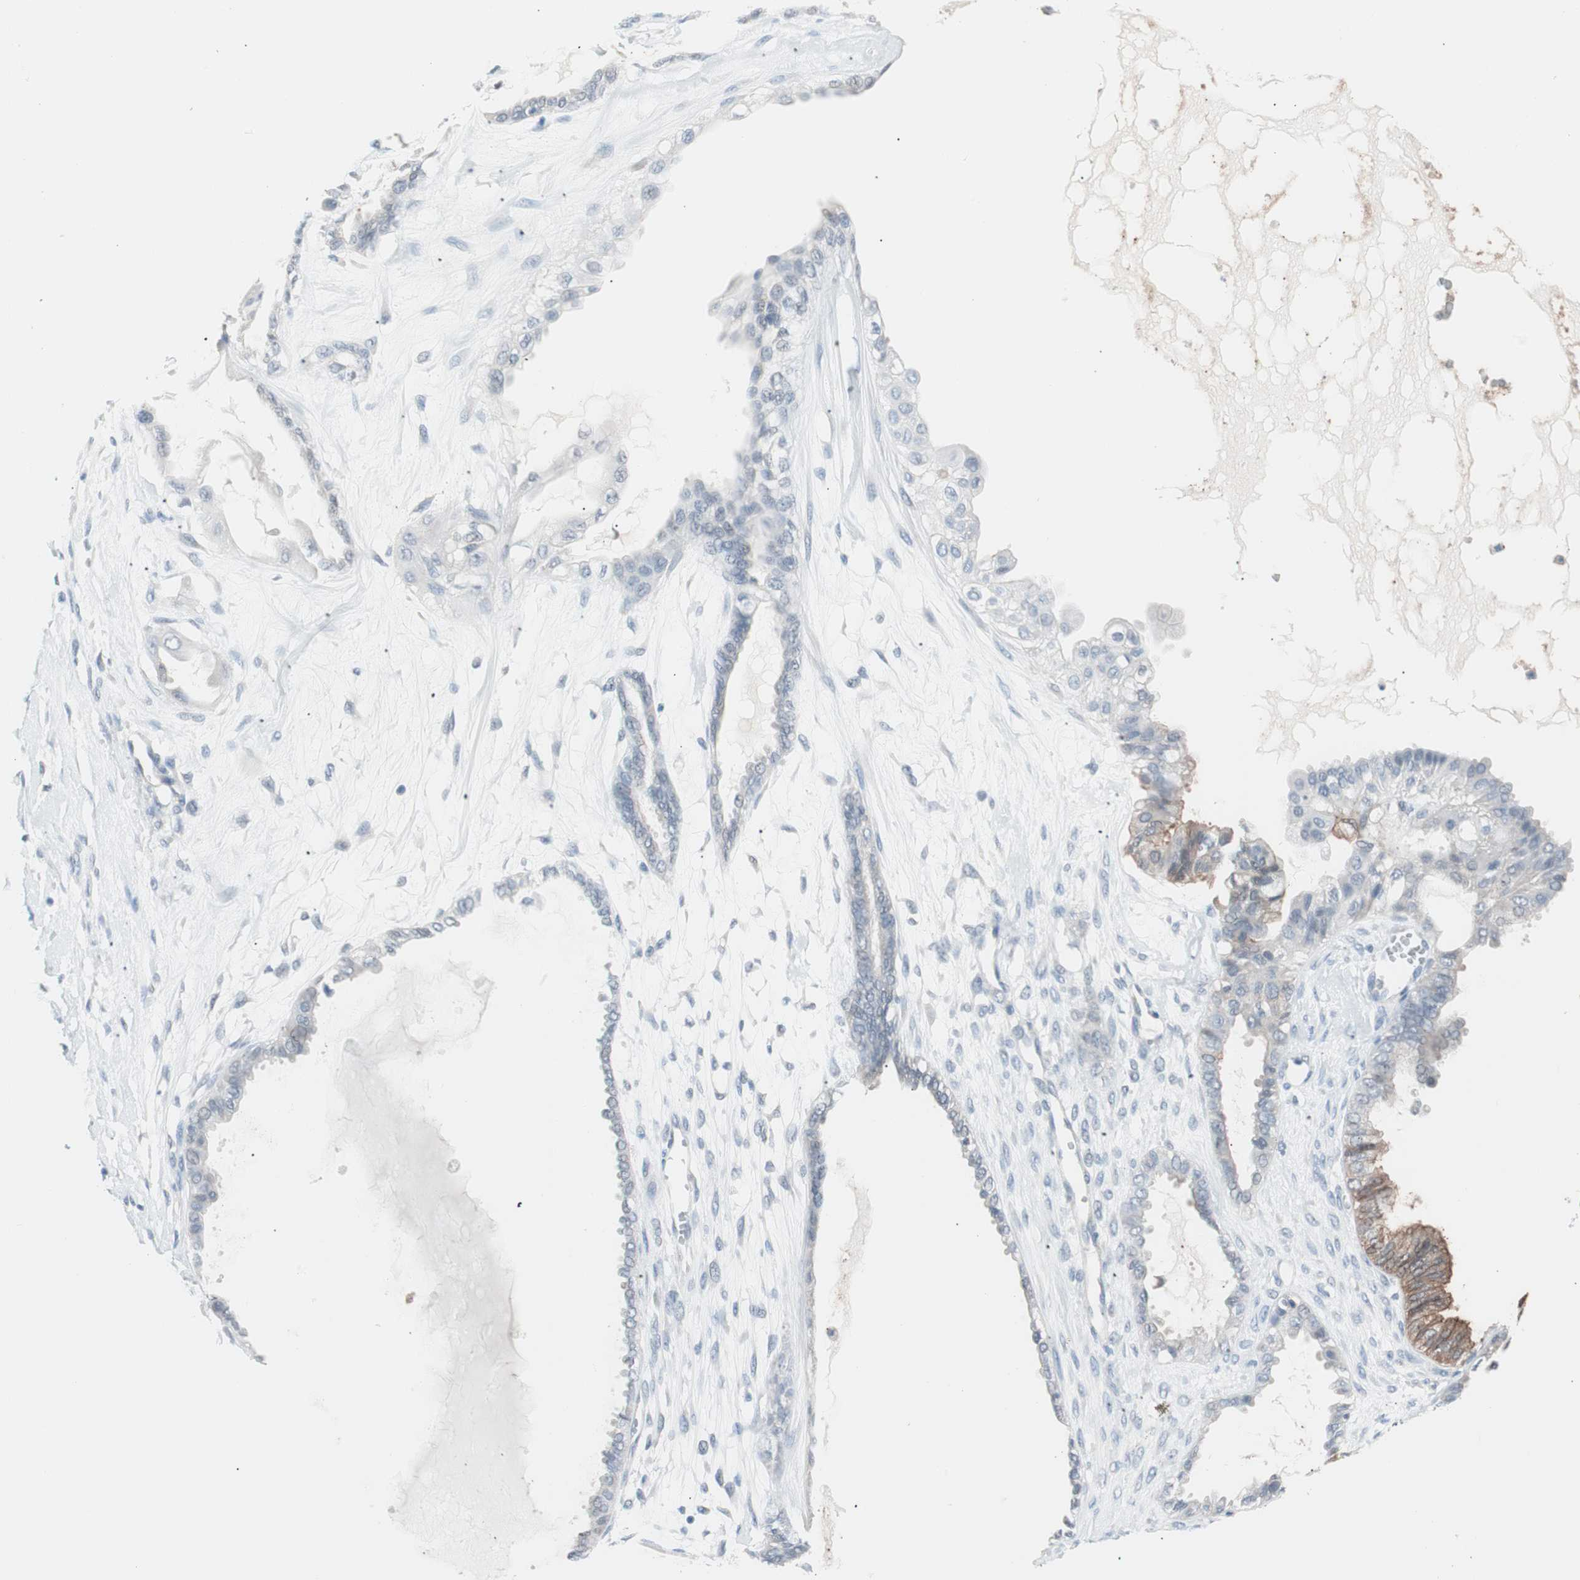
{"staining": {"intensity": "moderate", "quantity": "25%-75%", "location": "cytoplasmic/membranous"}, "tissue": "ovarian cancer", "cell_type": "Tumor cells", "image_type": "cancer", "snomed": [{"axis": "morphology", "description": "Carcinoma, NOS"}, {"axis": "morphology", "description": "Carcinoma, endometroid"}, {"axis": "topography", "description": "Ovary"}], "caption": "A histopathology image of ovarian carcinoma stained for a protein reveals moderate cytoplasmic/membranous brown staining in tumor cells.", "gene": "VIL1", "patient": {"sex": "female", "age": 50}}